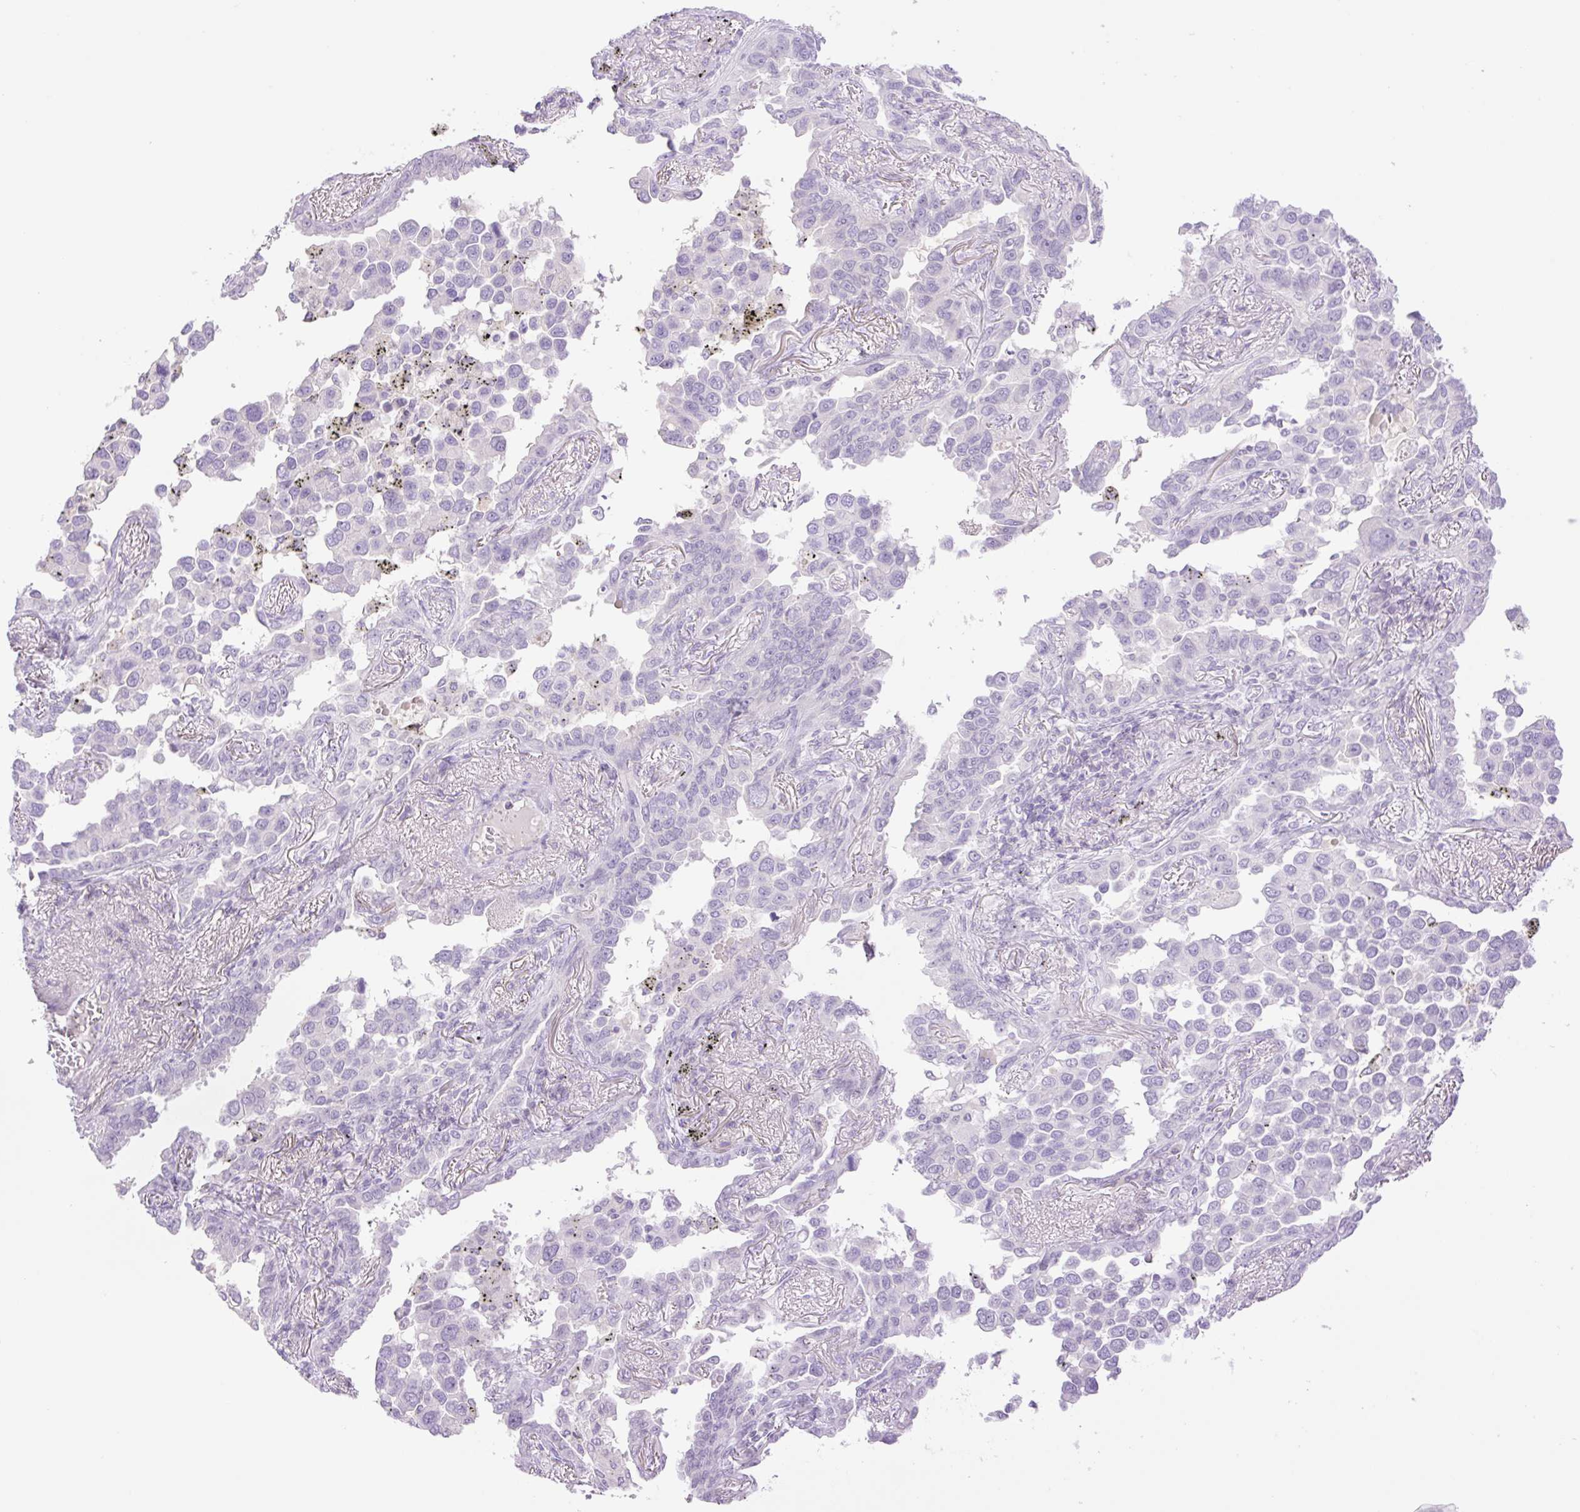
{"staining": {"intensity": "negative", "quantity": "none", "location": "none"}, "tissue": "lung cancer", "cell_type": "Tumor cells", "image_type": "cancer", "snomed": [{"axis": "morphology", "description": "Adenocarcinoma, NOS"}, {"axis": "topography", "description": "Lung"}], "caption": "DAB immunohistochemical staining of adenocarcinoma (lung) displays no significant expression in tumor cells. (Immunohistochemistry, brightfield microscopy, high magnification).", "gene": "TBX15", "patient": {"sex": "male", "age": 67}}